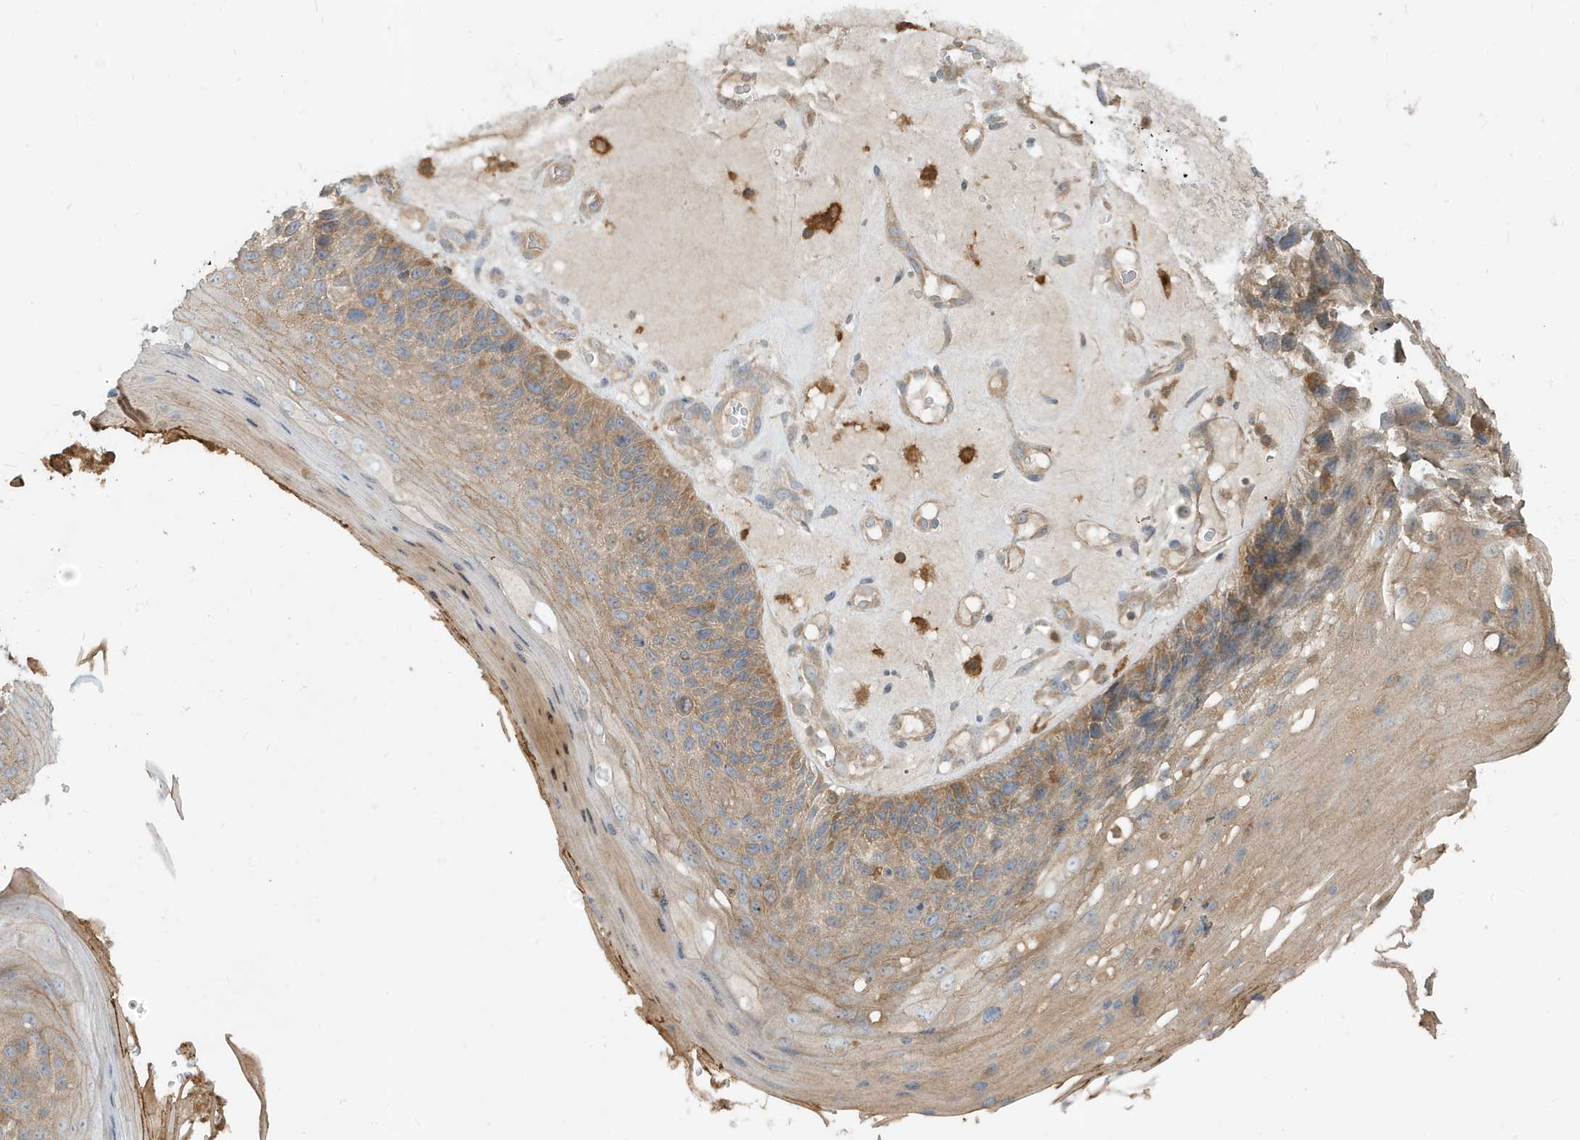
{"staining": {"intensity": "weak", "quantity": ">75%", "location": "cytoplasmic/membranous"}, "tissue": "skin cancer", "cell_type": "Tumor cells", "image_type": "cancer", "snomed": [{"axis": "morphology", "description": "Squamous cell carcinoma, NOS"}, {"axis": "topography", "description": "Skin"}], "caption": "This is a photomicrograph of immunohistochemistry (IHC) staining of skin cancer, which shows weak expression in the cytoplasmic/membranous of tumor cells.", "gene": "ABTB1", "patient": {"sex": "female", "age": 88}}